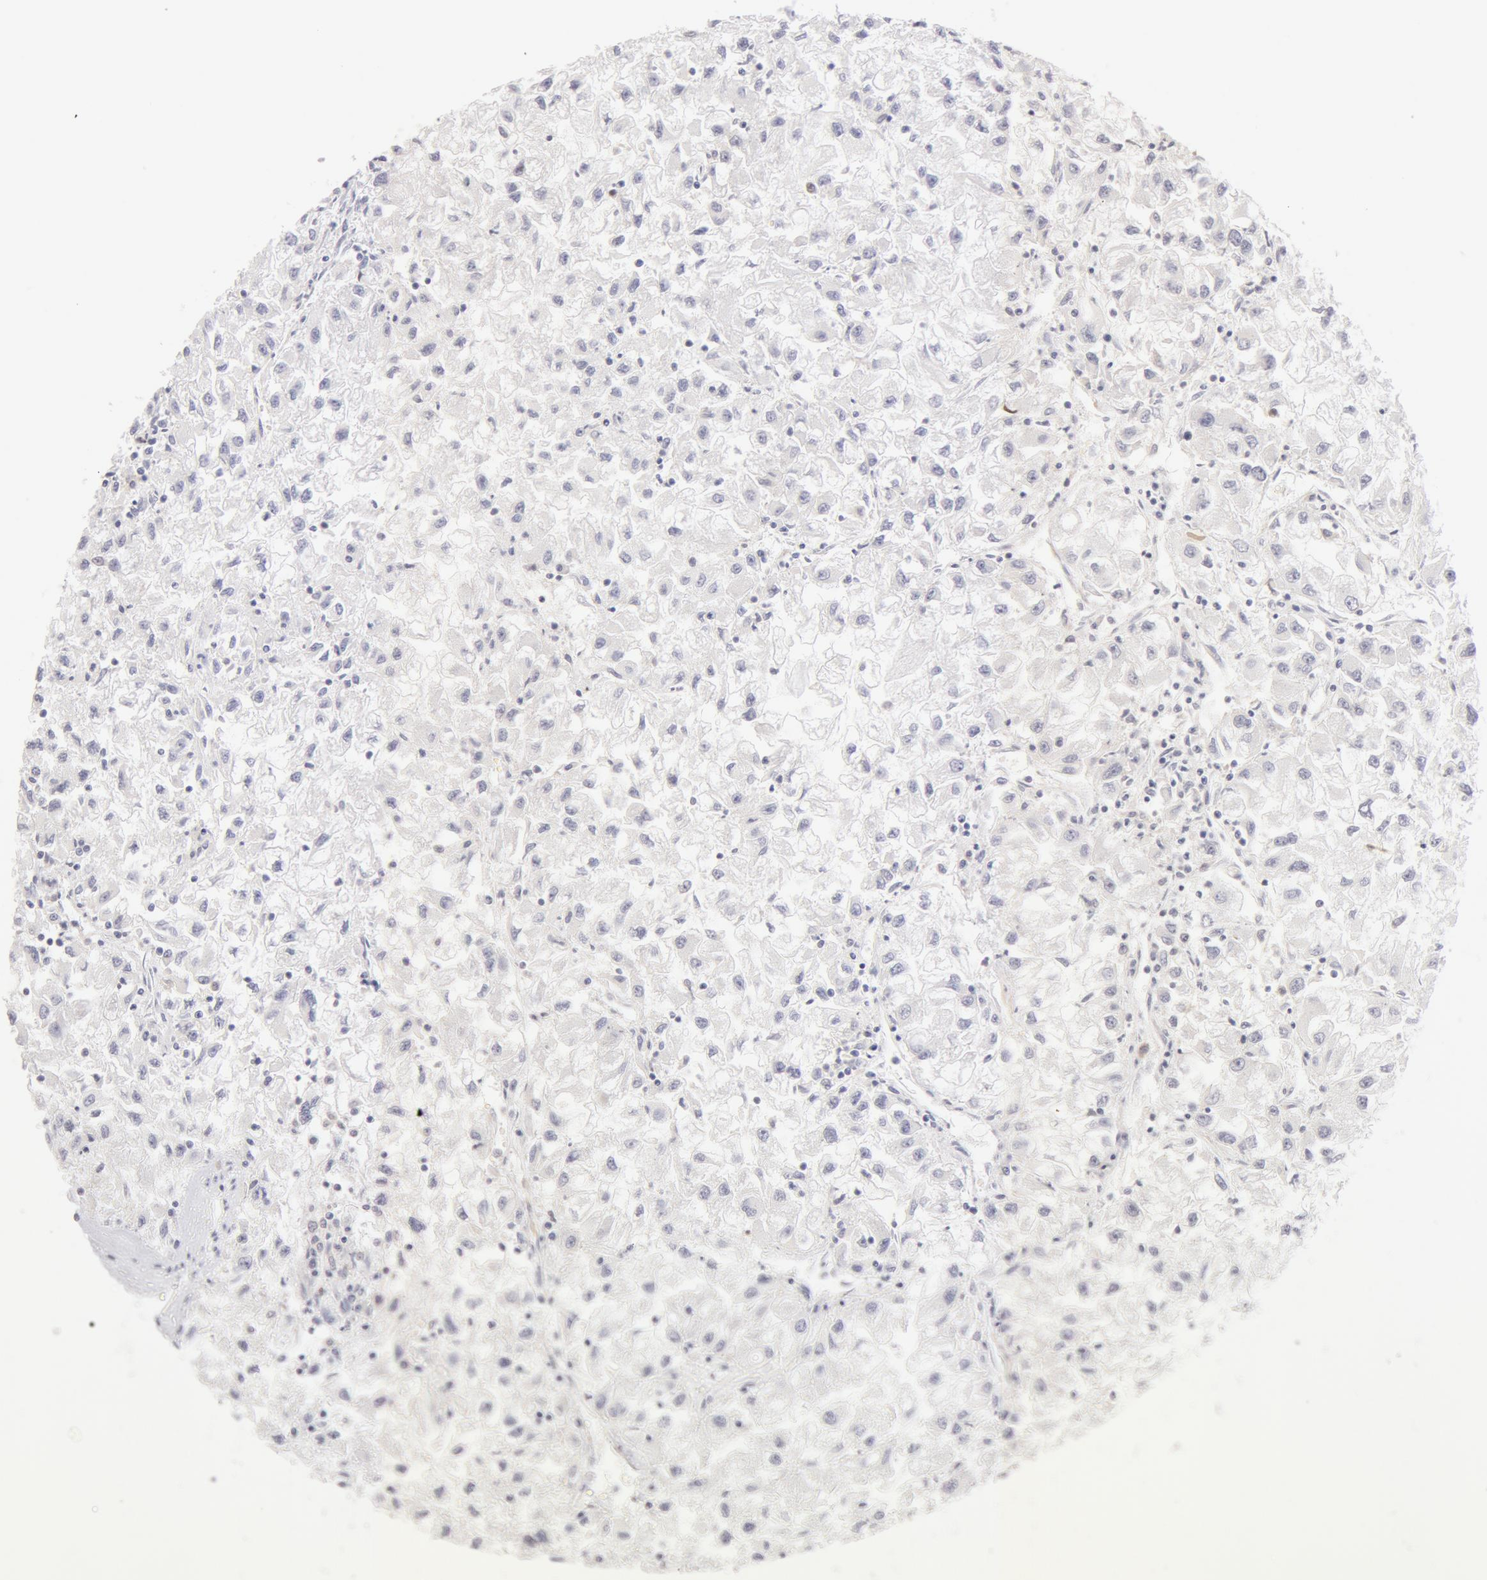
{"staining": {"intensity": "negative", "quantity": "none", "location": "none"}, "tissue": "renal cancer", "cell_type": "Tumor cells", "image_type": "cancer", "snomed": [{"axis": "morphology", "description": "Adenocarcinoma, NOS"}, {"axis": "topography", "description": "Kidney"}], "caption": "This is an immunohistochemistry (IHC) image of renal cancer. There is no positivity in tumor cells.", "gene": "DDX3Y", "patient": {"sex": "male", "age": 59}}